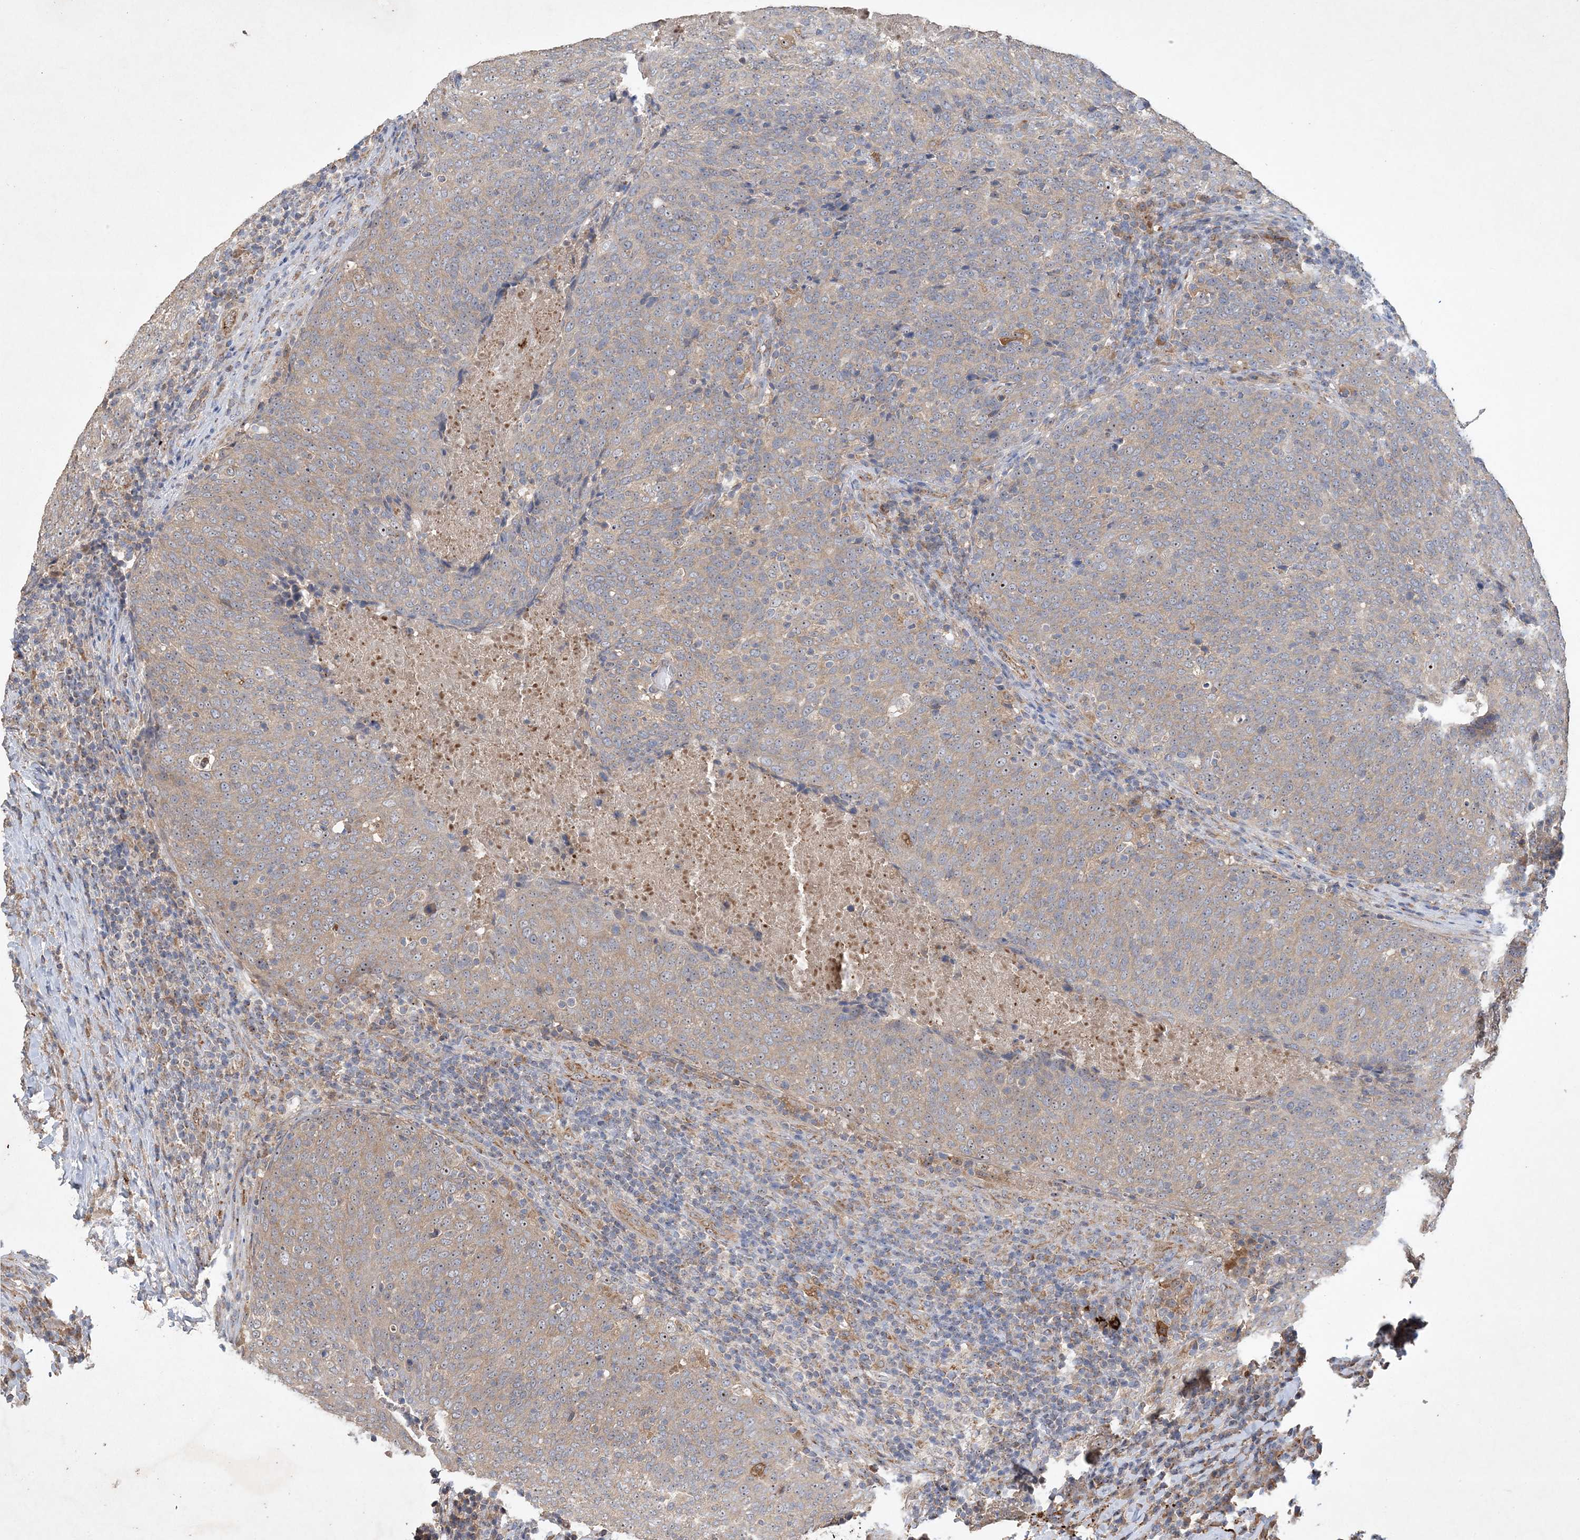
{"staining": {"intensity": "weak", "quantity": "25%-75%", "location": "cytoplasmic/membranous,nuclear"}, "tissue": "head and neck cancer", "cell_type": "Tumor cells", "image_type": "cancer", "snomed": [{"axis": "morphology", "description": "Squamous cell carcinoma, NOS"}, {"axis": "morphology", "description": "Squamous cell carcinoma, metastatic, NOS"}, {"axis": "topography", "description": "Lymph node"}, {"axis": "topography", "description": "Head-Neck"}], "caption": "Weak cytoplasmic/membranous and nuclear protein expression is seen in approximately 25%-75% of tumor cells in head and neck cancer (squamous cell carcinoma).", "gene": "FEZ2", "patient": {"sex": "male", "age": 62}}